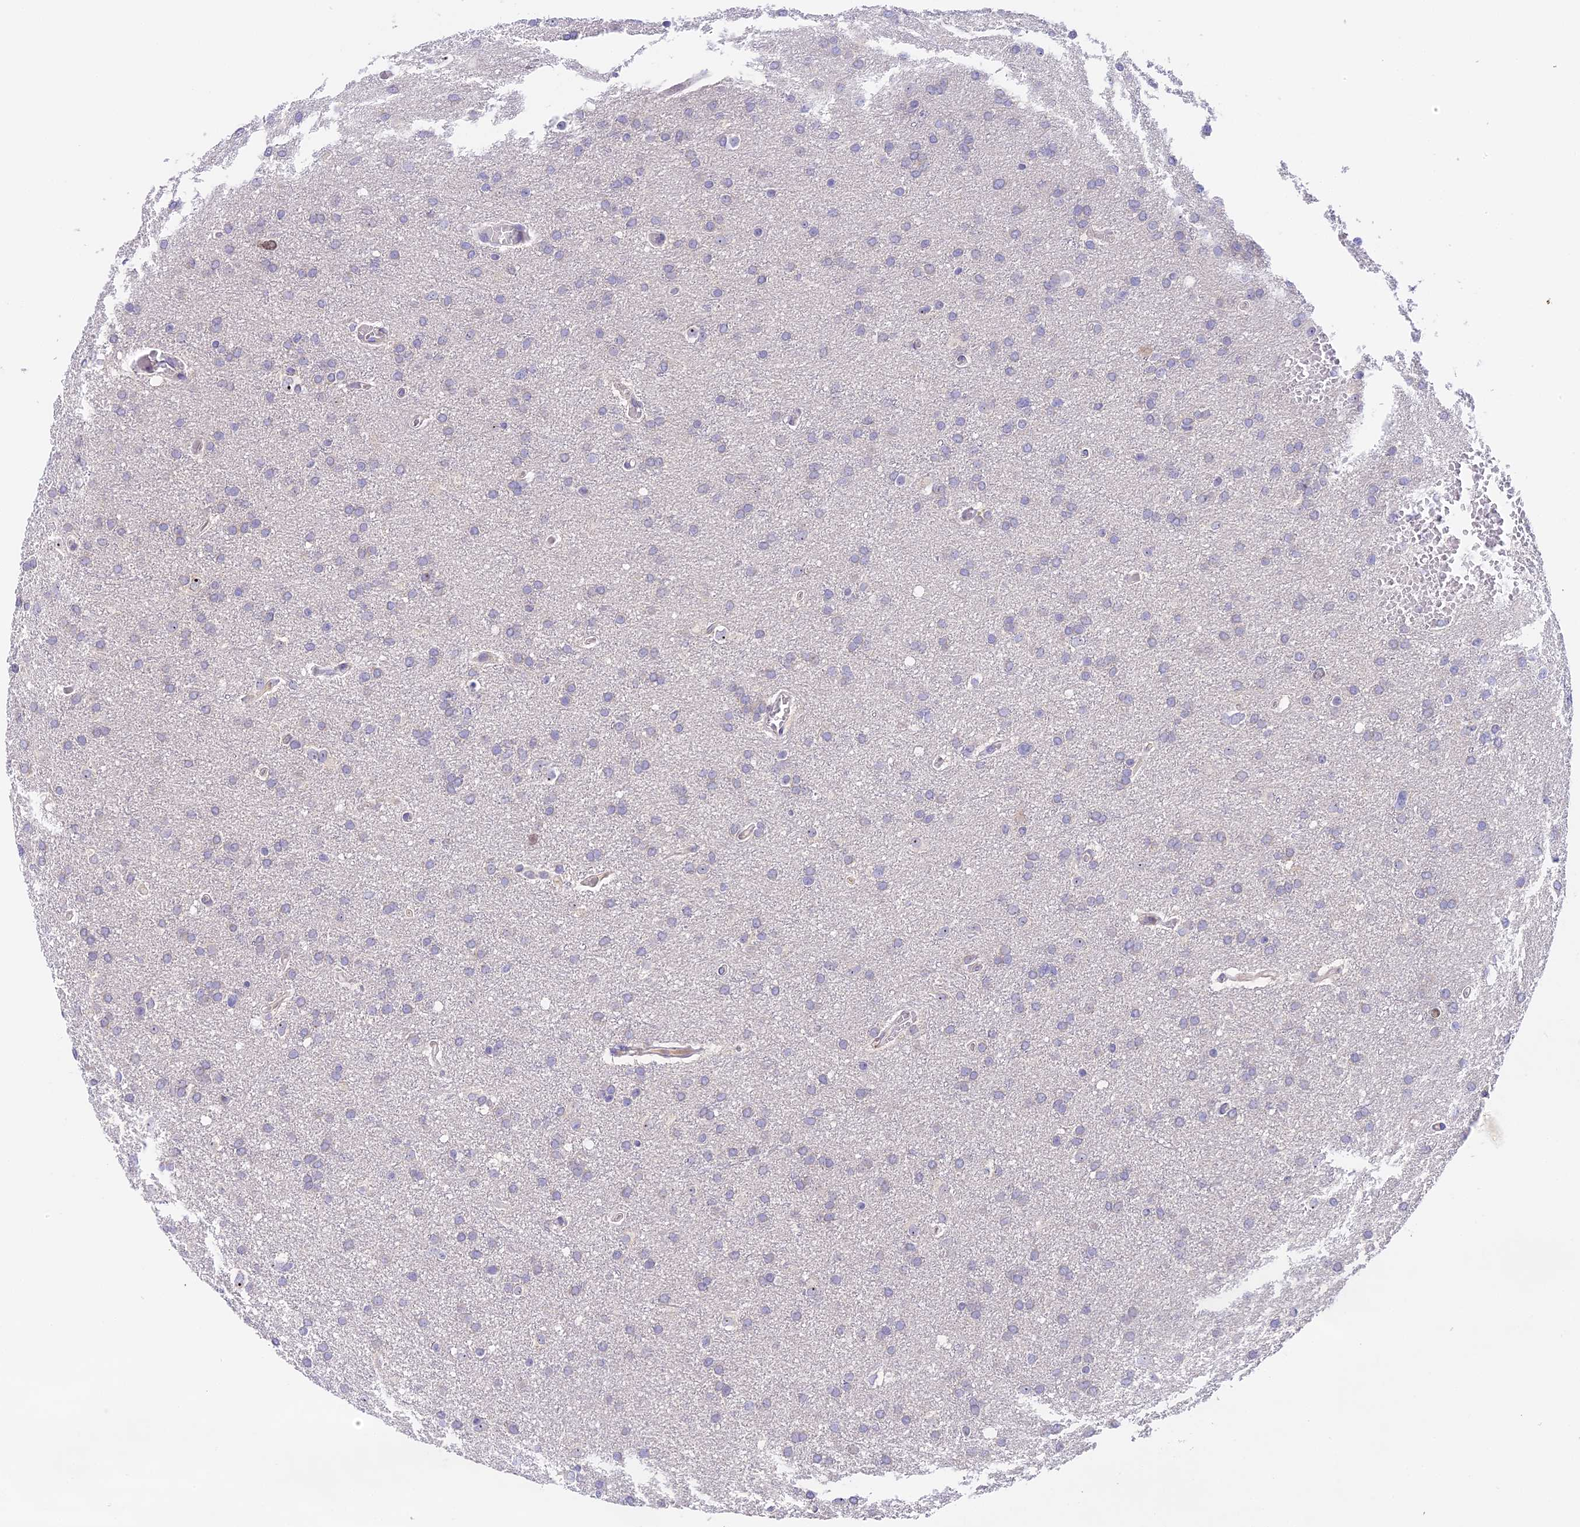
{"staining": {"intensity": "negative", "quantity": "none", "location": "none"}, "tissue": "glioma", "cell_type": "Tumor cells", "image_type": "cancer", "snomed": [{"axis": "morphology", "description": "Glioma, malignant, High grade"}, {"axis": "topography", "description": "Cerebral cortex"}], "caption": "This is an immunohistochemistry histopathology image of glioma. There is no staining in tumor cells.", "gene": "RAD51", "patient": {"sex": "female", "age": 36}}